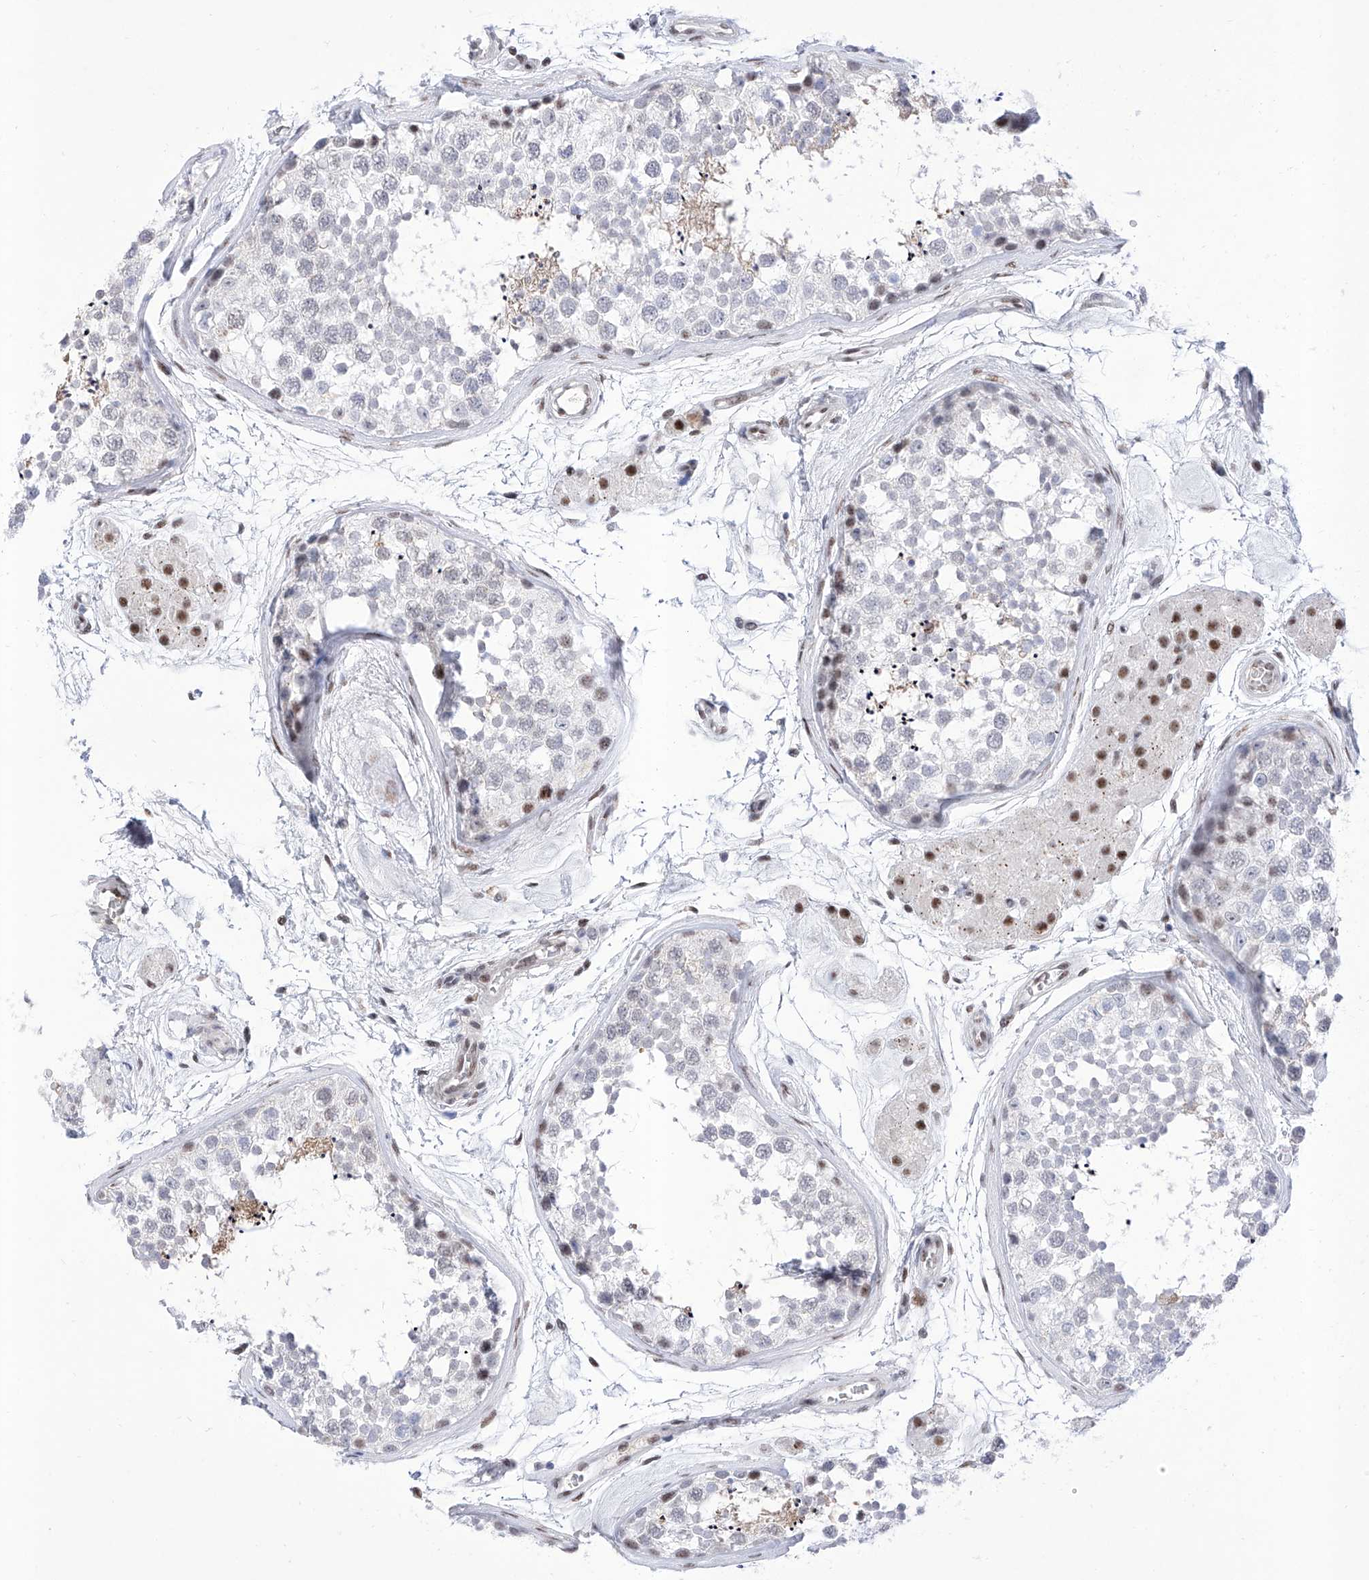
{"staining": {"intensity": "weak", "quantity": "<25%", "location": "nuclear"}, "tissue": "testis", "cell_type": "Cells in seminiferous ducts", "image_type": "normal", "snomed": [{"axis": "morphology", "description": "Normal tissue, NOS"}, {"axis": "topography", "description": "Testis"}], "caption": "Immunohistochemical staining of unremarkable testis exhibits no significant staining in cells in seminiferous ducts.", "gene": "ATN1", "patient": {"sex": "male", "age": 56}}